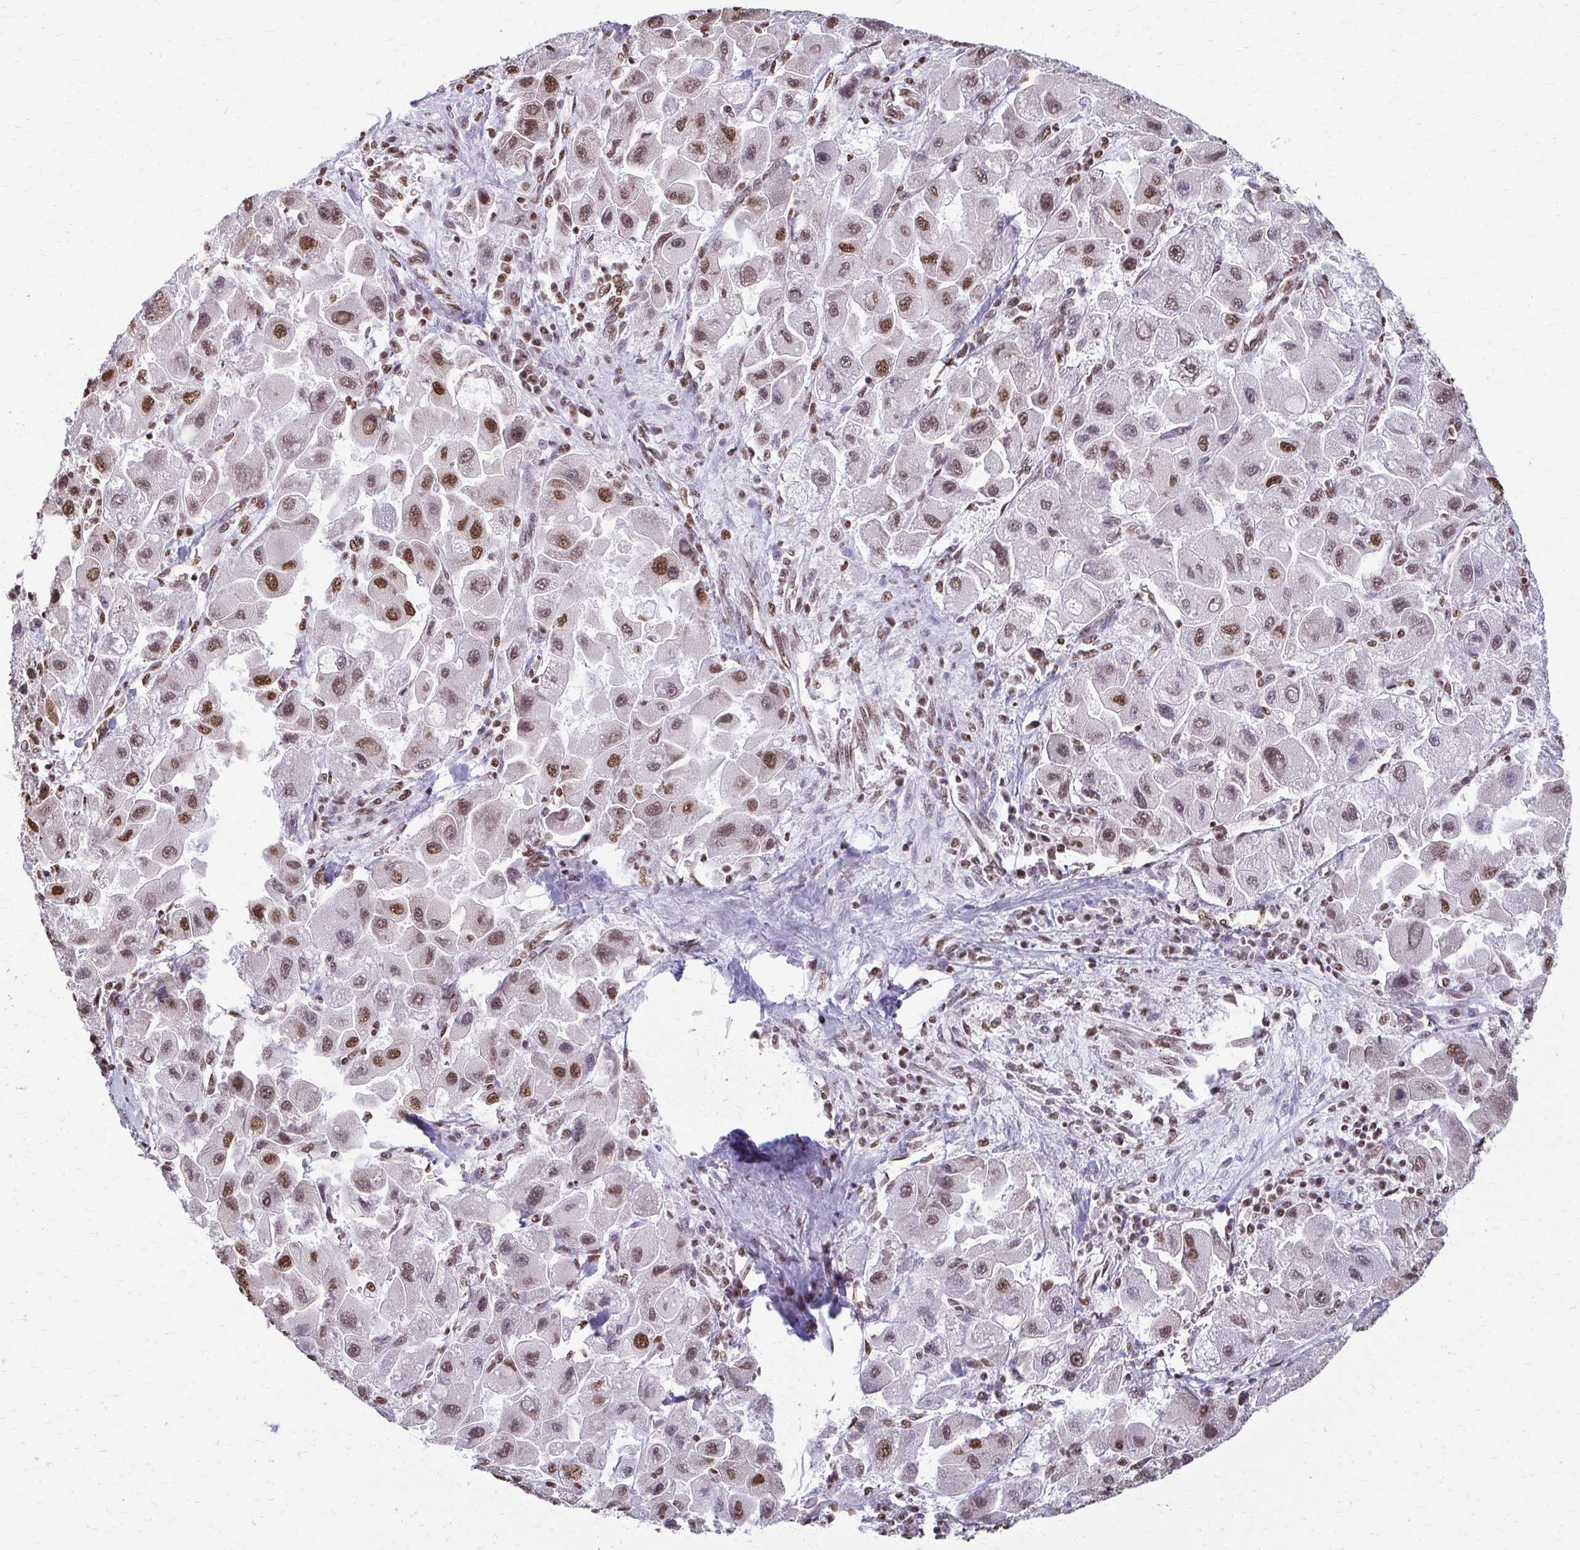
{"staining": {"intensity": "moderate", "quantity": ">75%", "location": "nuclear"}, "tissue": "liver cancer", "cell_type": "Tumor cells", "image_type": "cancer", "snomed": [{"axis": "morphology", "description": "Carcinoma, Hepatocellular, NOS"}, {"axis": "topography", "description": "Liver"}], "caption": "Protein expression by immunohistochemistry reveals moderate nuclear positivity in about >75% of tumor cells in liver cancer.", "gene": "SNRPA", "patient": {"sex": "male", "age": 24}}